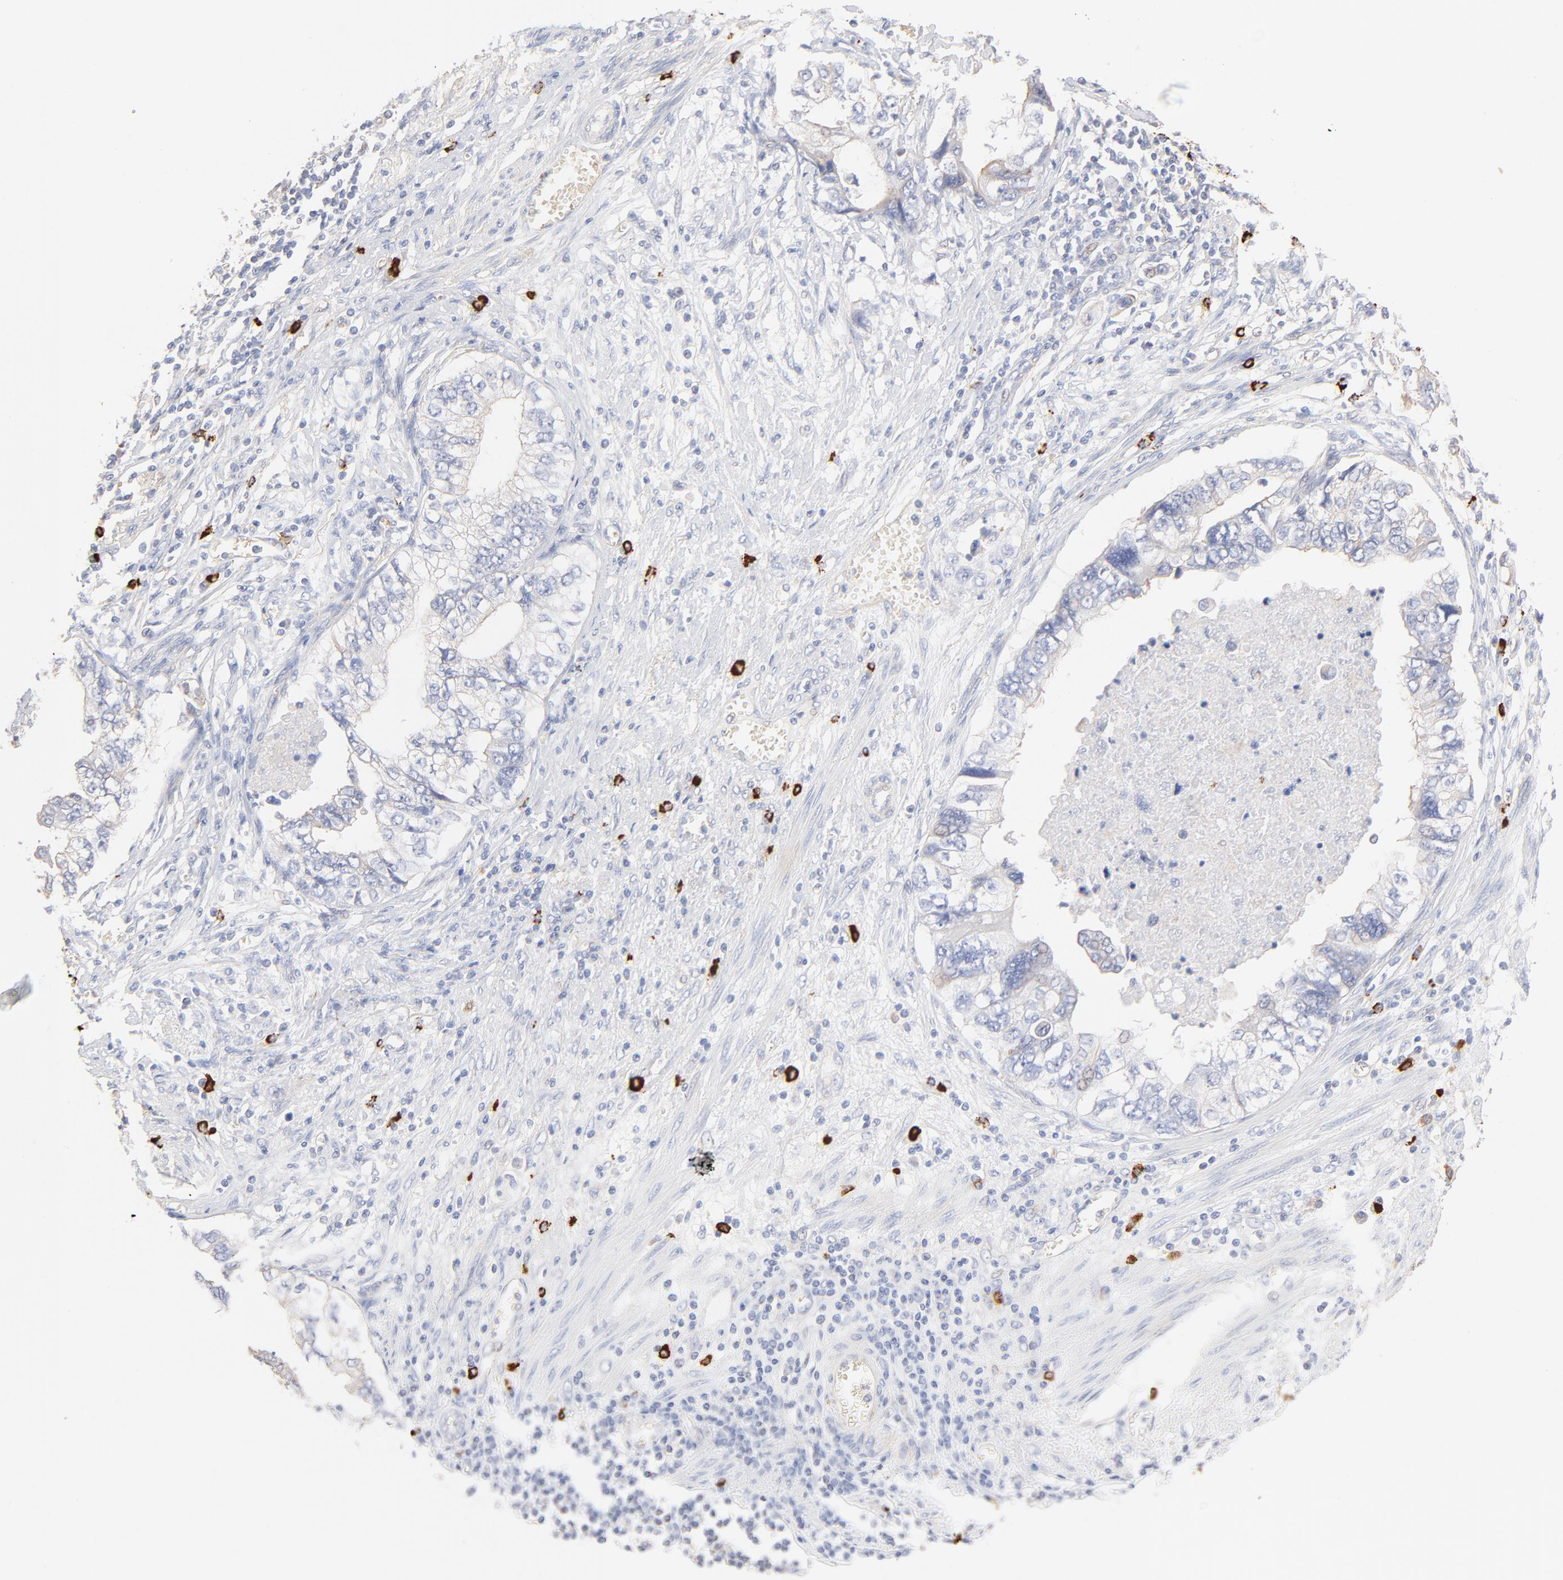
{"staining": {"intensity": "negative", "quantity": "none", "location": "none"}, "tissue": "stomach cancer", "cell_type": "Tumor cells", "image_type": "cancer", "snomed": [{"axis": "morphology", "description": "Adenocarcinoma, NOS"}, {"axis": "topography", "description": "Pancreas"}, {"axis": "topography", "description": "Stomach, upper"}], "caption": "Tumor cells show no significant protein expression in adenocarcinoma (stomach).", "gene": "SPTB", "patient": {"sex": "male", "age": 77}}